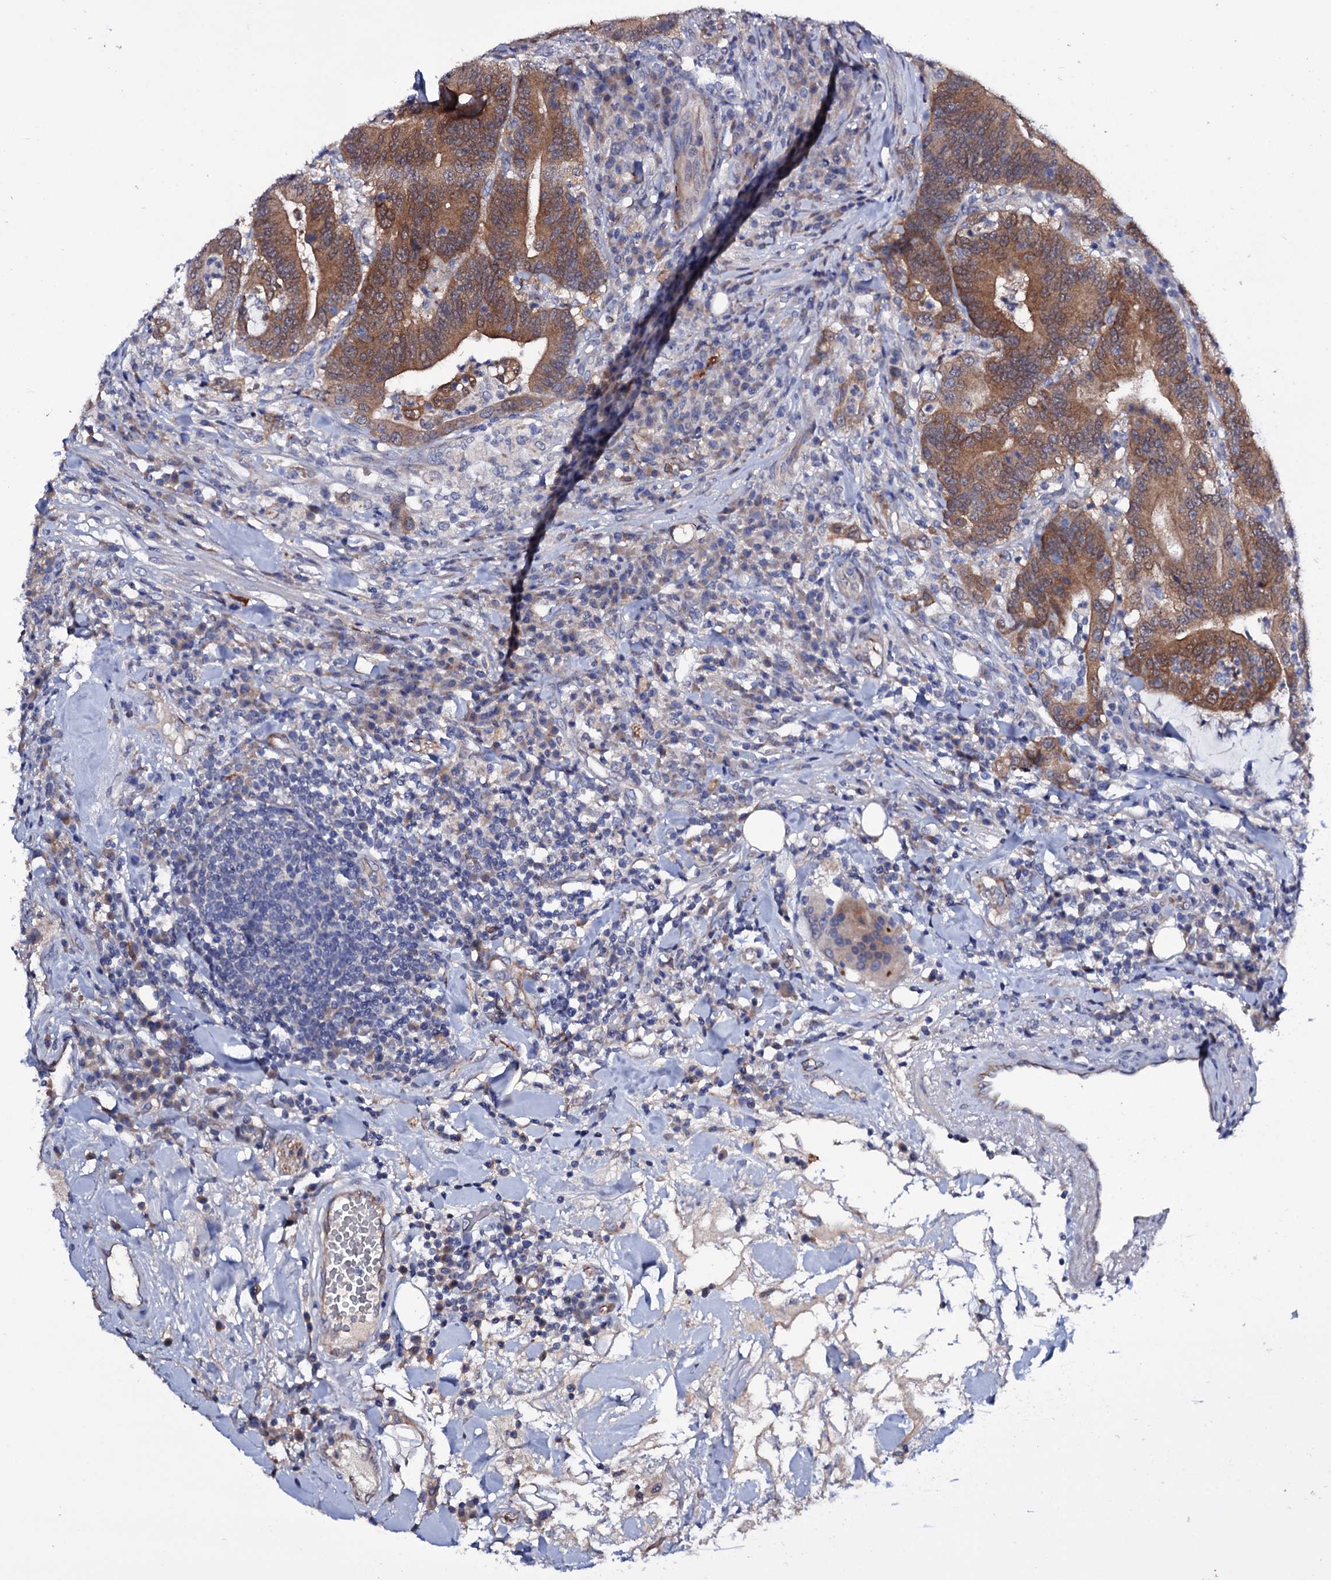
{"staining": {"intensity": "strong", "quantity": ">75%", "location": "cytoplasmic/membranous"}, "tissue": "colorectal cancer", "cell_type": "Tumor cells", "image_type": "cancer", "snomed": [{"axis": "morphology", "description": "Adenocarcinoma, NOS"}, {"axis": "topography", "description": "Colon"}], "caption": "Strong cytoplasmic/membranous staining for a protein is seen in about >75% of tumor cells of colorectal adenocarcinoma using IHC.", "gene": "BCL2L14", "patient": {"sex": "female", "age": 66}}